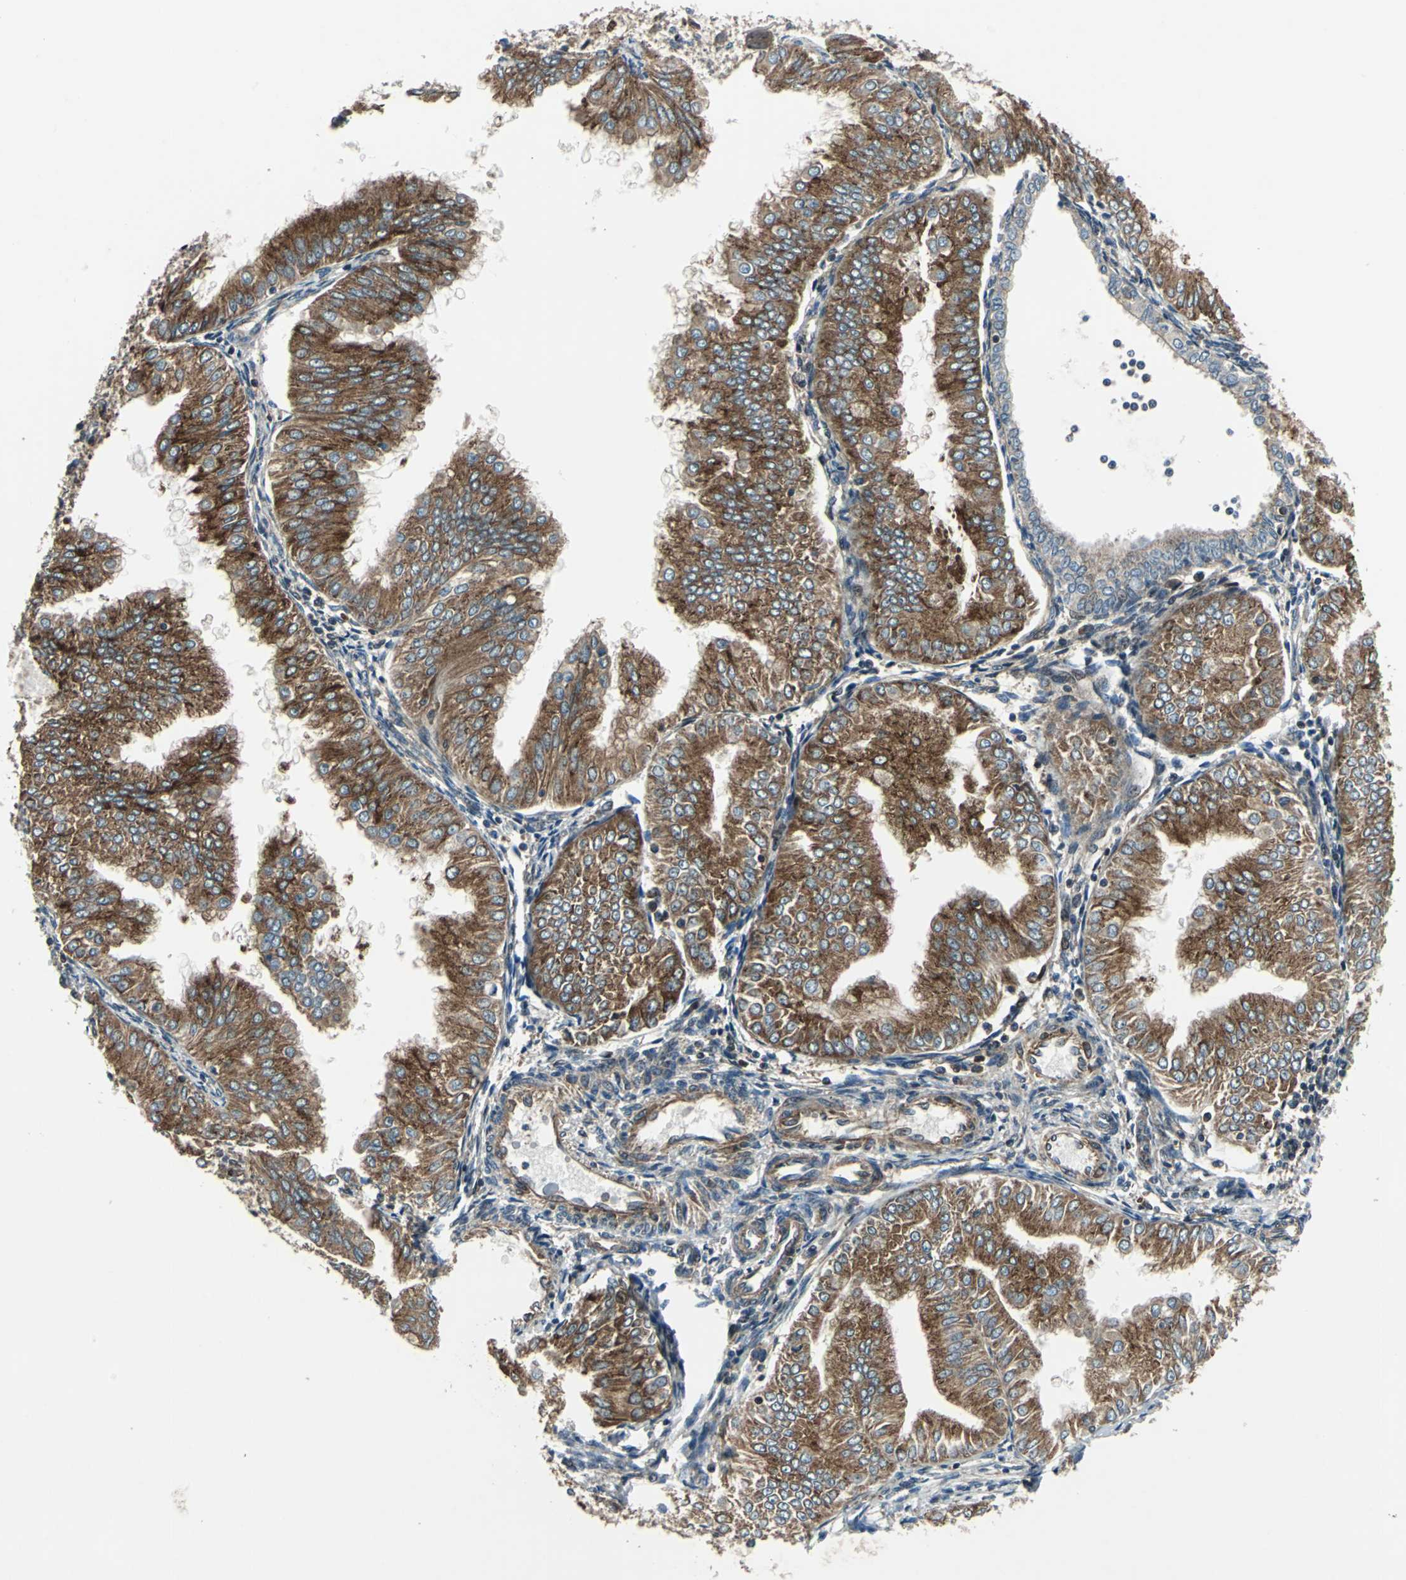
{"staining": {"intensity": "moderate", "quantity": ">75%", "location": "cytoplasmic/membranous"}, "tissue": "endometrial cancer", "cell_type": "Tumor cells", "image_type": "cancer", "snomed": [{"axis": "morphology", "description": "Adenocarcinoma, NOS"}, {"axis": "topography", "description": "Endometrium"}], "caption": "Immunohistochemistry (IHC) image of neoplastic tissue: endometrial cancer stained using immunohistochemistry demonstrates medium levels of moderate protein expression localized specifically in the cytoplasmic/membranous of tumor cells, appearing as a cytoplasmic/membranous brown color.", "gene": "AATF", "patient": {"sex": "female", "age": 53}}